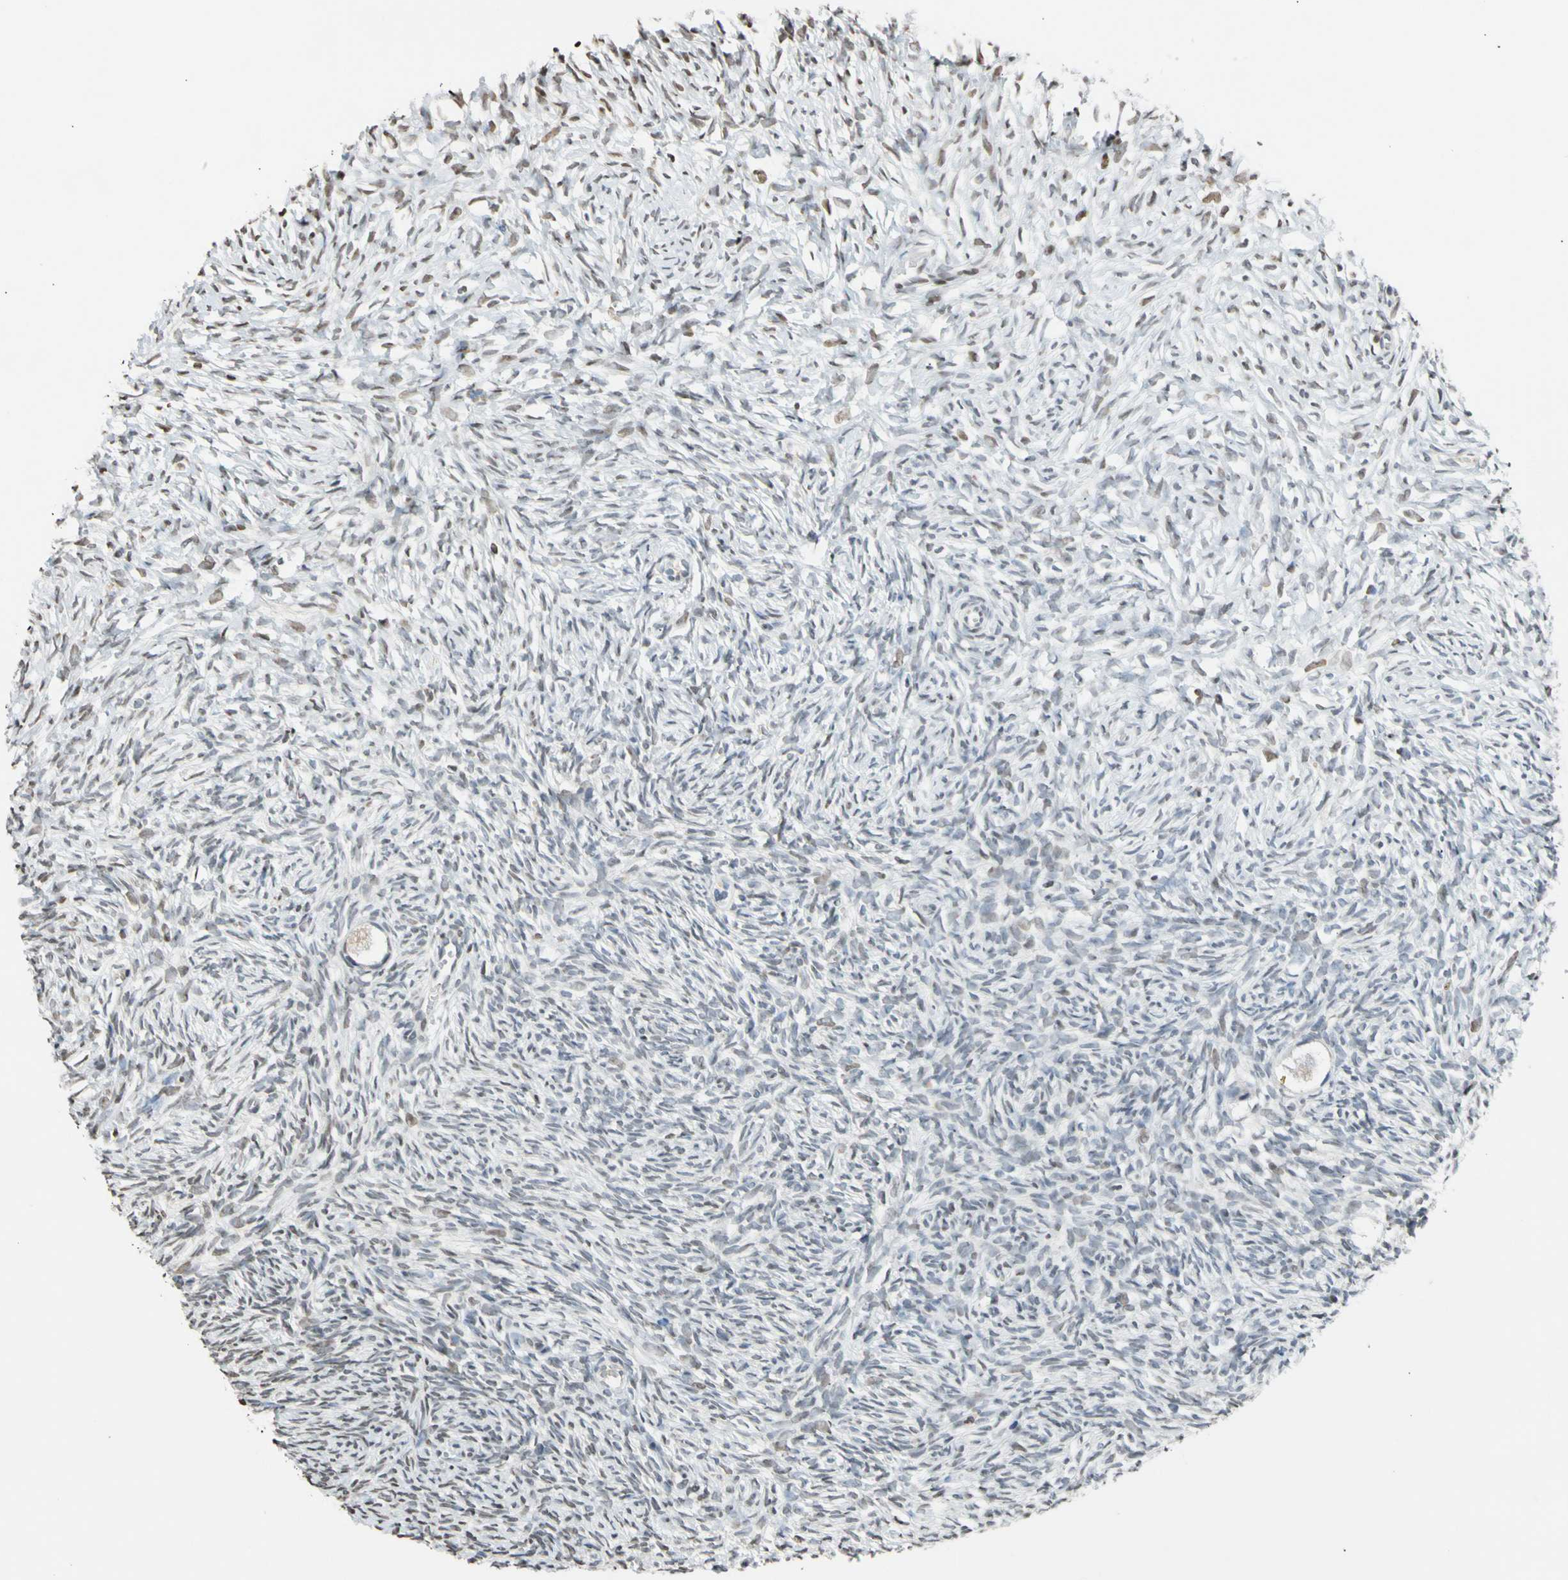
{"staining": {"intensity": "weak", "quantity": "<25%", "location": "nuclear"}, "tissue": "ovary", "cell_type": "Ovarian stroma cells", "image_type": "normal", "snomed": [{"axis": "morphology", "description": "Normal tissue, NOS"}, {"axis": "topography", "description": "Ovary"}], "caption": "The immunohistochemistry micrograph has no significant staining in ovarian stroma cells of ovary.", "gene": "GPX4", "patient": {"sex": "female", "age": 35}}